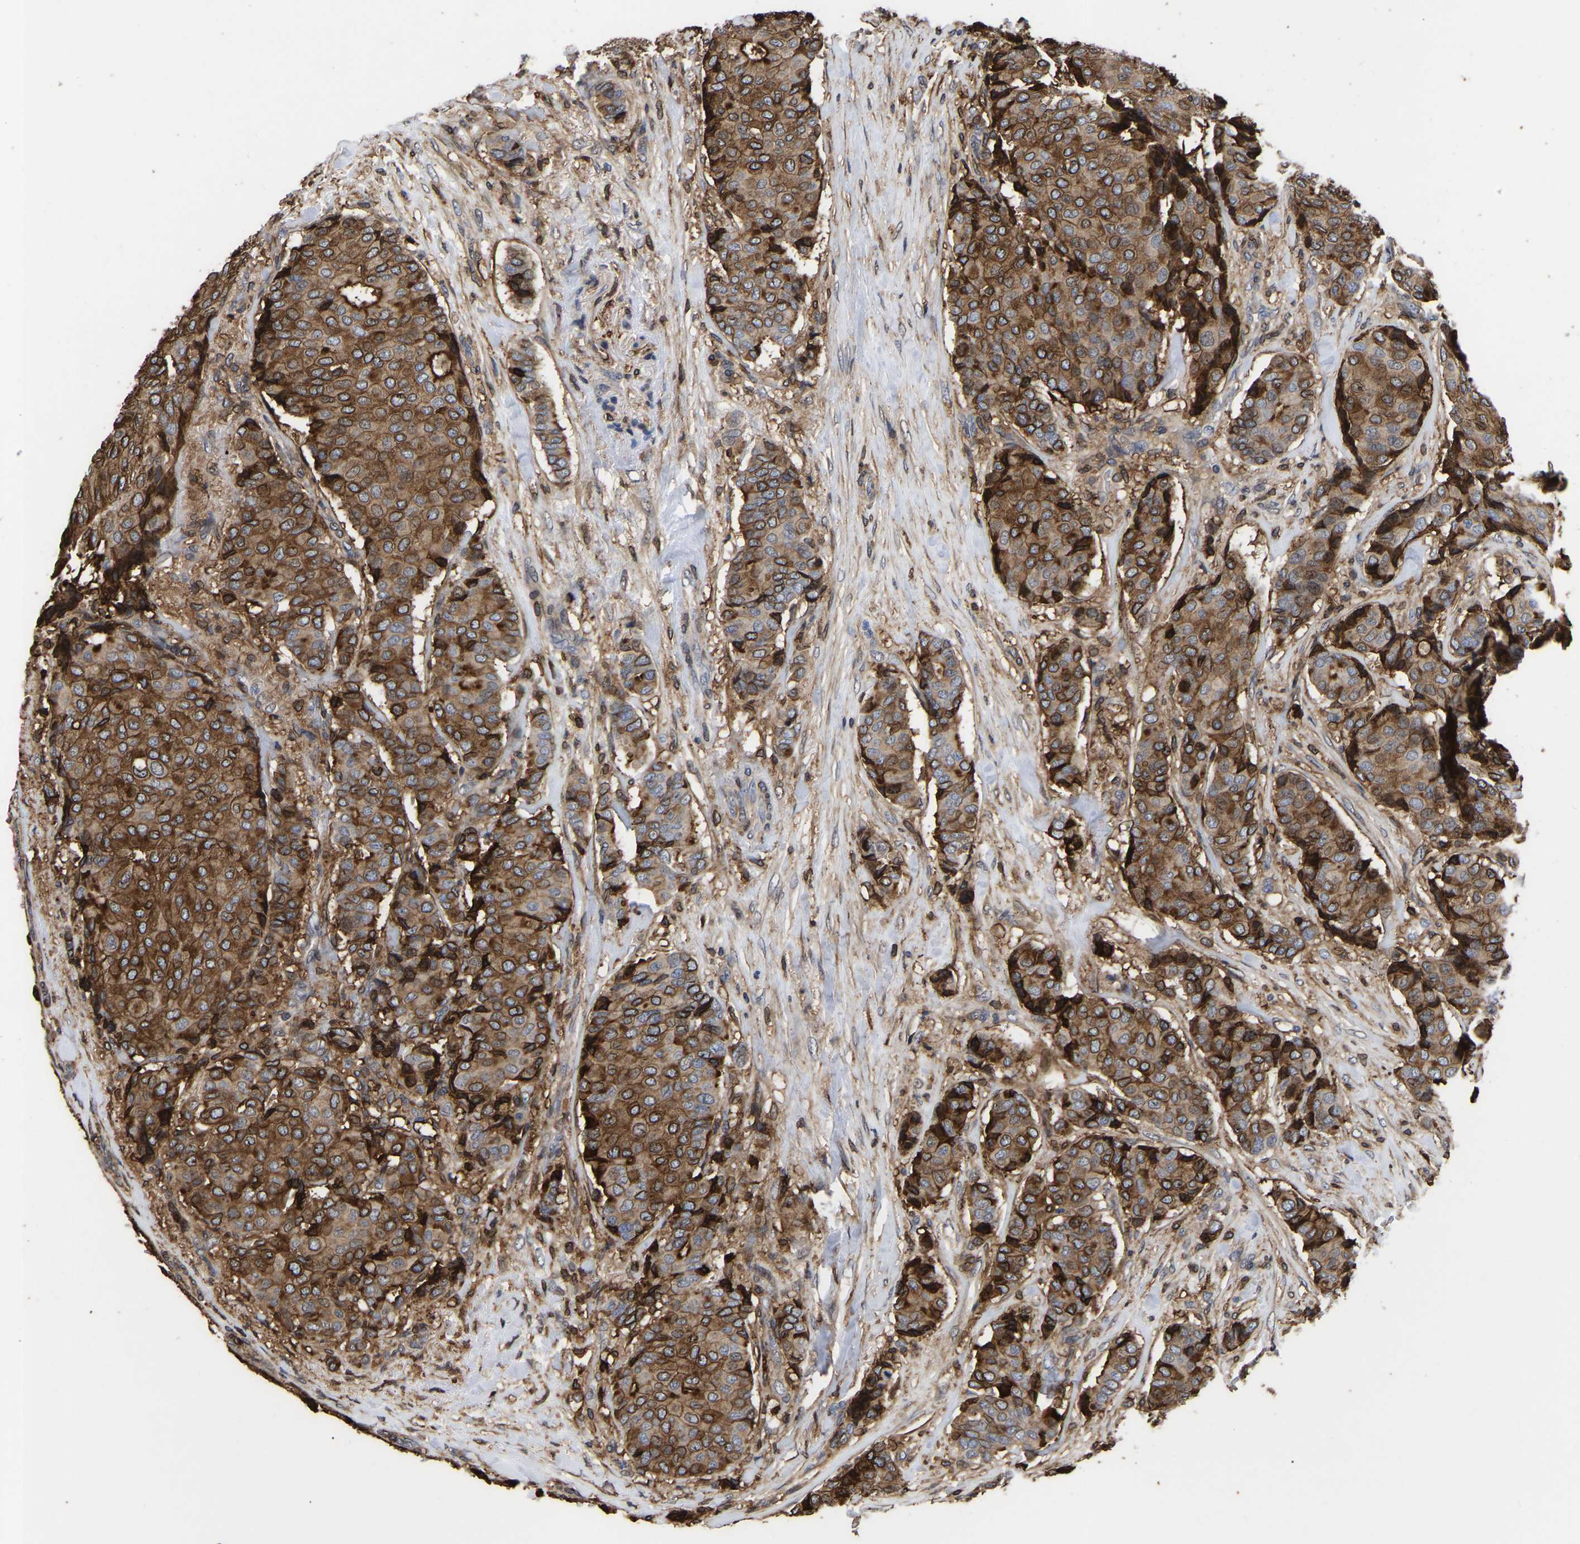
{"staining": {"intensity": "strong", "quantity": ">75%", "location": "cytoplasmic/membranous,nuclear"}, "tissue": "breast cancer", "cell_type": "Tumor cells", "image_type": "cancer", "snomed": [{"axis": "morphology", "description": "Duct carcinoma"}, {"axis": "topography", "description": "Breast"}], "caption": "Breast cancer (invasive ductal carcinoma) was stained to show a protein in brown. There is high levels of strong cytoplasmic/membranous and nuclear staining in approximately >75% of tumor cells.", "gene": "LIF", "patient": {"sex": "female", "age": 75}}